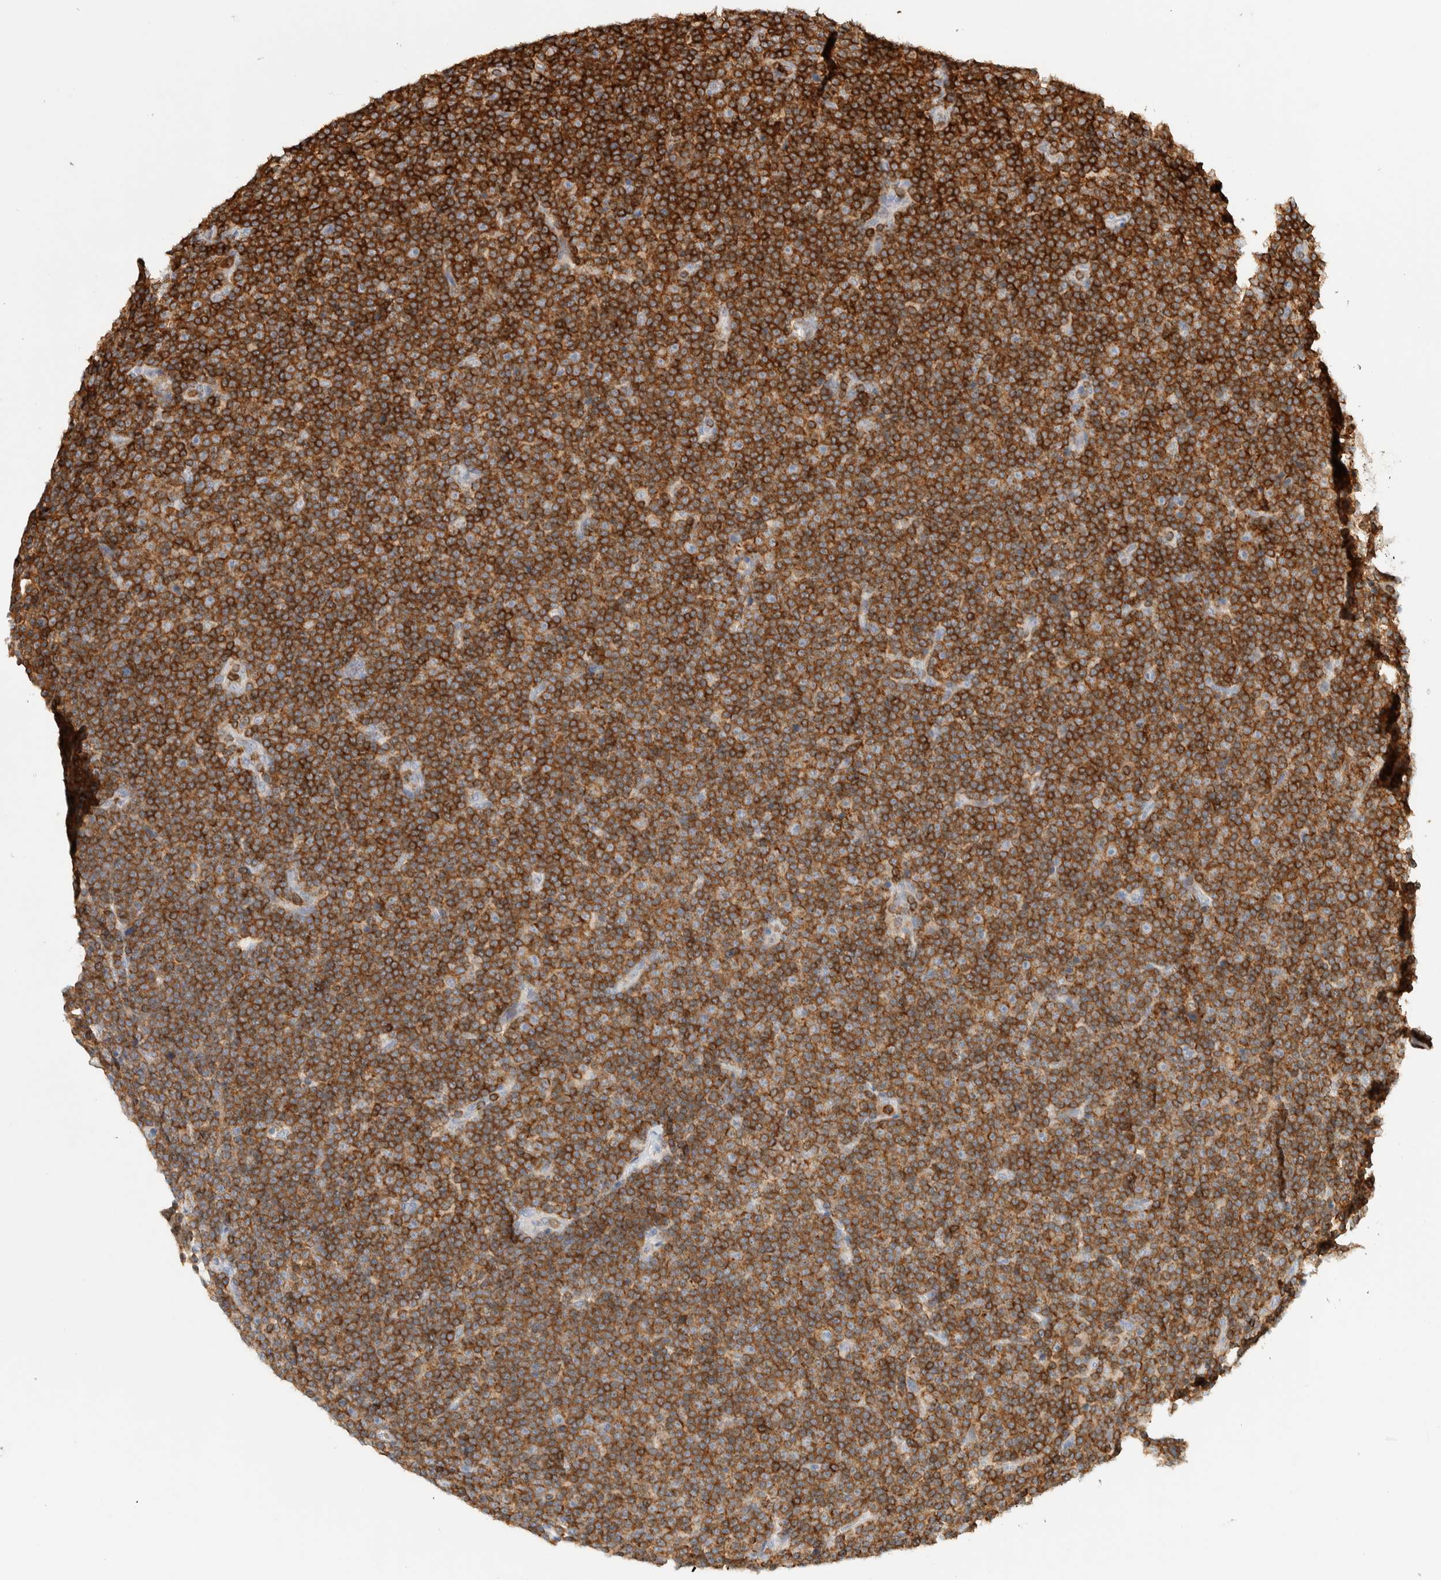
{"staining": {"intensity": "strong", "quantity": ">75%", "location": "cytoplasmic/membranous"}, "tissue": "lymphoma", "cell_type": "Tumor cells", "image_type": "cancer", "snomed": [{"axis": "morphology", "description": "Malignant lymphoma, non-Hodgkin's type, Low grade"}, {"axis": "topography", "description": "Lymph node"}], "caption": "The immunohistochemical stain shows strong cytoplasmic/membranous staining in tumor cells of low-grade malignant lymphoma, non-Hodgkin's type tissue. (DAB = brown stain, brightfield microscopy at high magnification).", "gene": "RUNDC1", "patient": {"sex": "female", "age": 67}}